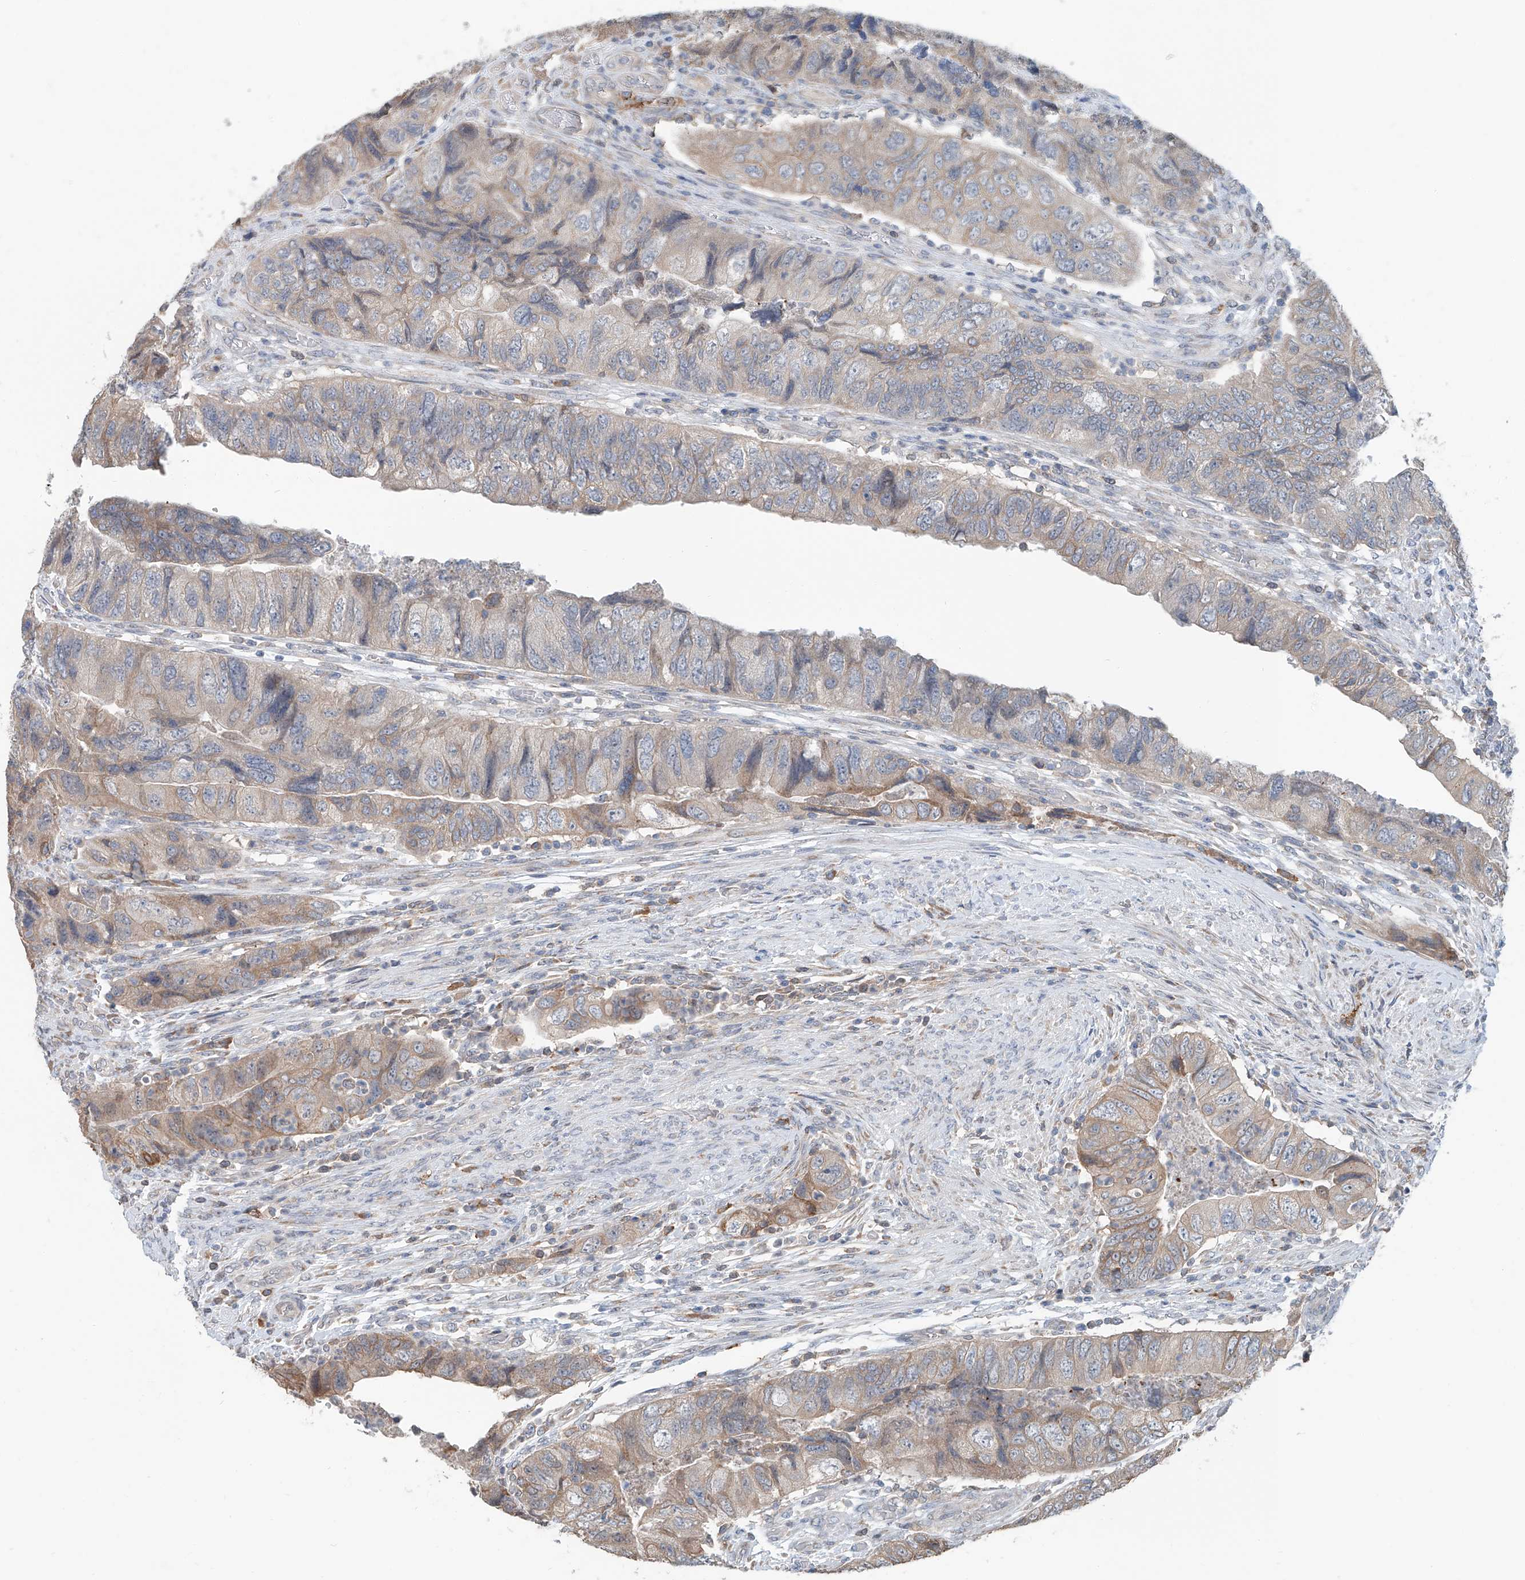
{"staining": {"intensity": "weak", "quantity": "25%-75%", "location": "cytoplasmic/membranous"}, "tissue": "colorectal cancer", "cell_type": "Tumor cells", "image_type": "cancer", "snomed": [{"axis": "morphology", "description": "Adenocarcinoma, NOS"}, {"axis": "topography", "description": "Rectum"}], "caption": "This micrograph displays colorectal cancer stained with immunohistochemistry (IHC) to label a protein in brown. The cytoplasmic/membranous of tumor cells show weak positivity for the protein. Nuclei are counter-stained blue.", "gene": "KCNK10", "patient": {"sex": "male", "age": 63}}